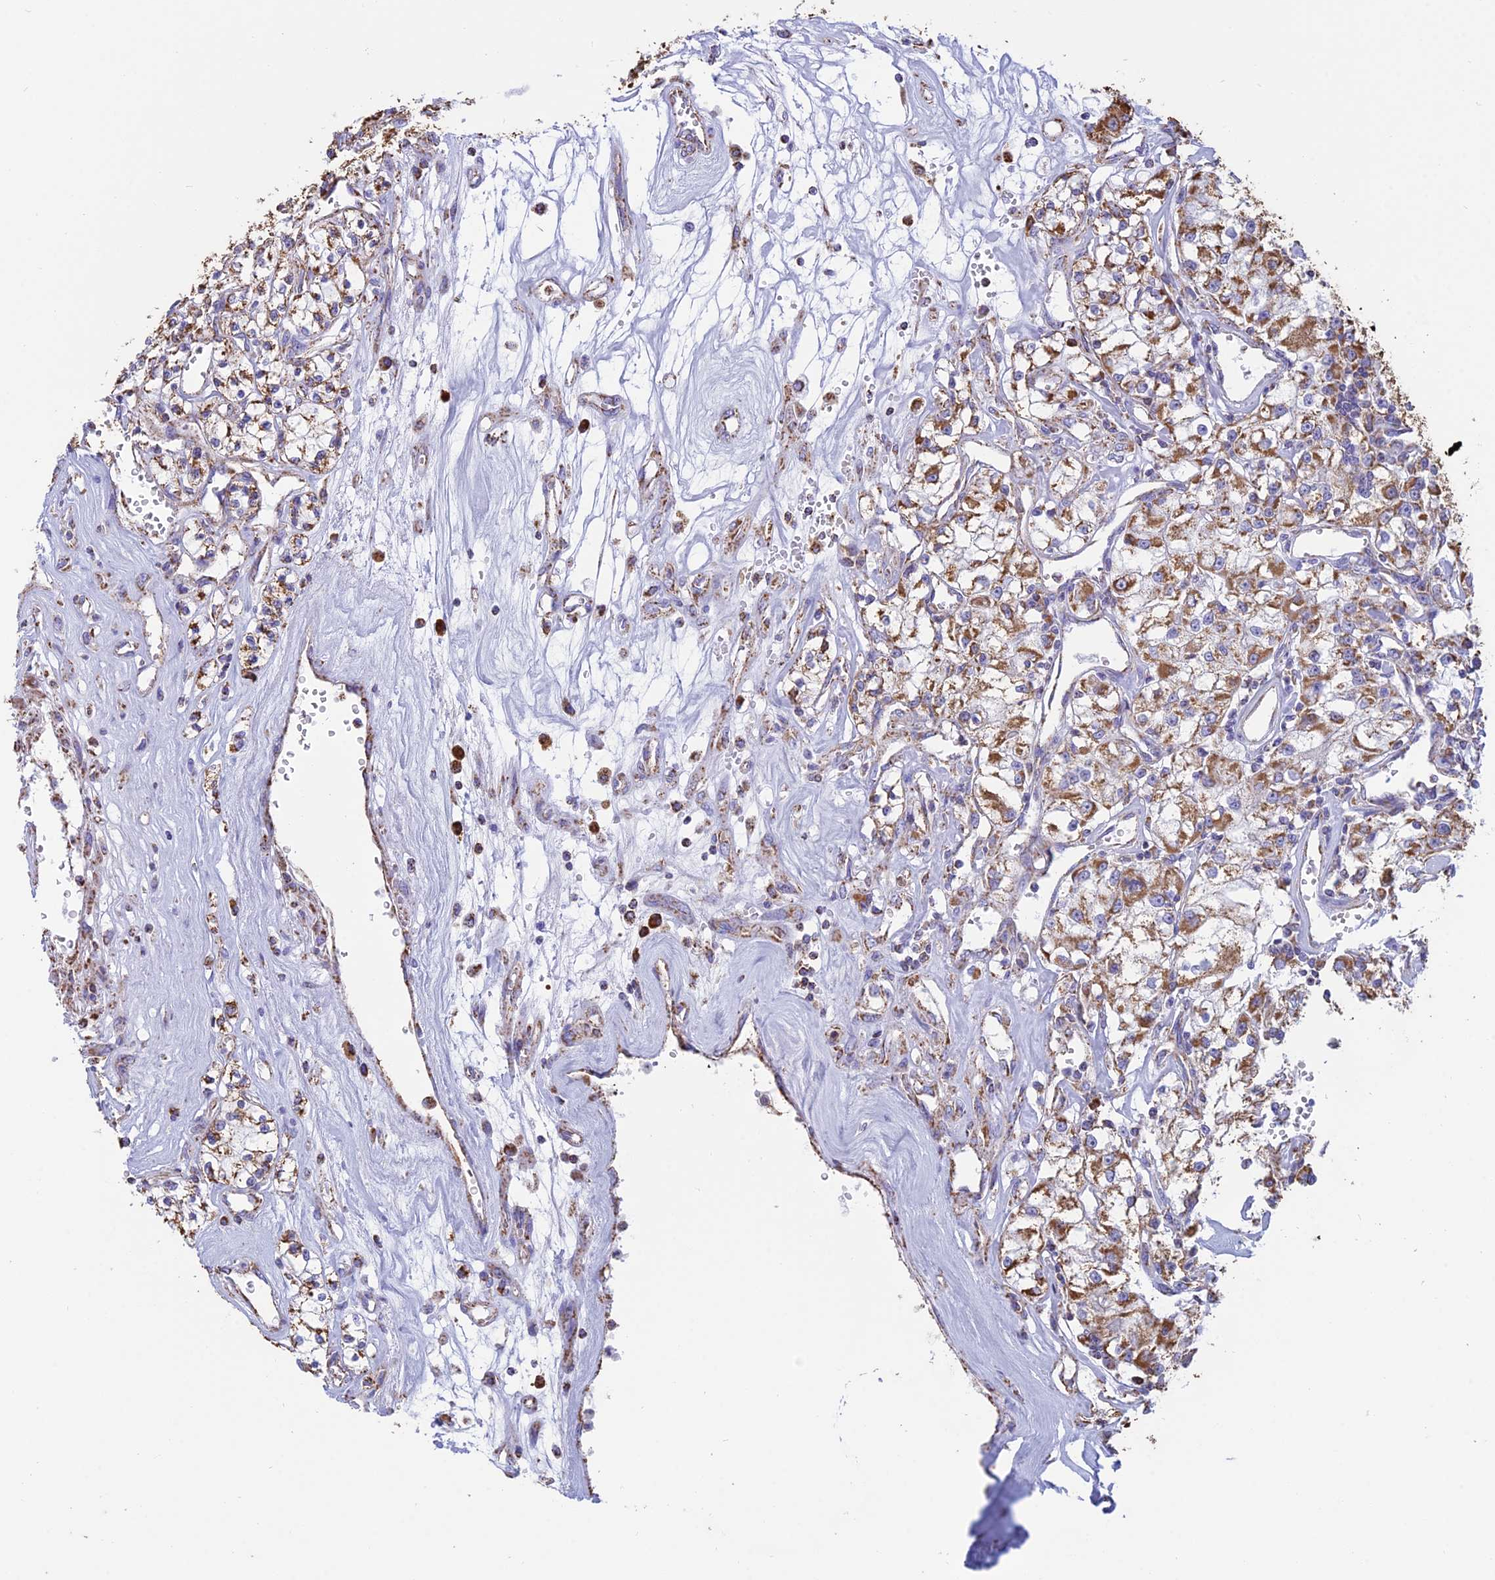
{"staining": {"intensity": "moderate", "quantity": ">75%", "location": "cytoplasmic/membranous"}, "tissue": "renal cancer", "cell_type": "Tumor cells", "image_type": "cancer", "snomed": [{"axis": "morphology", "description": "Adenocarcinoma, NOS"}, {"axis": "topography", "description": "Kidney"}], "caption": "Immunohistochemistry image of renal cancer (adenocarcinoma) stained for a protein (brown), which demonstrates medium levels of moderate cytoplasmic/membranous positivity in about >75% of tumor cells.", "gene": "OR2W3", "patient": {"sex": "female", "age": 59}}